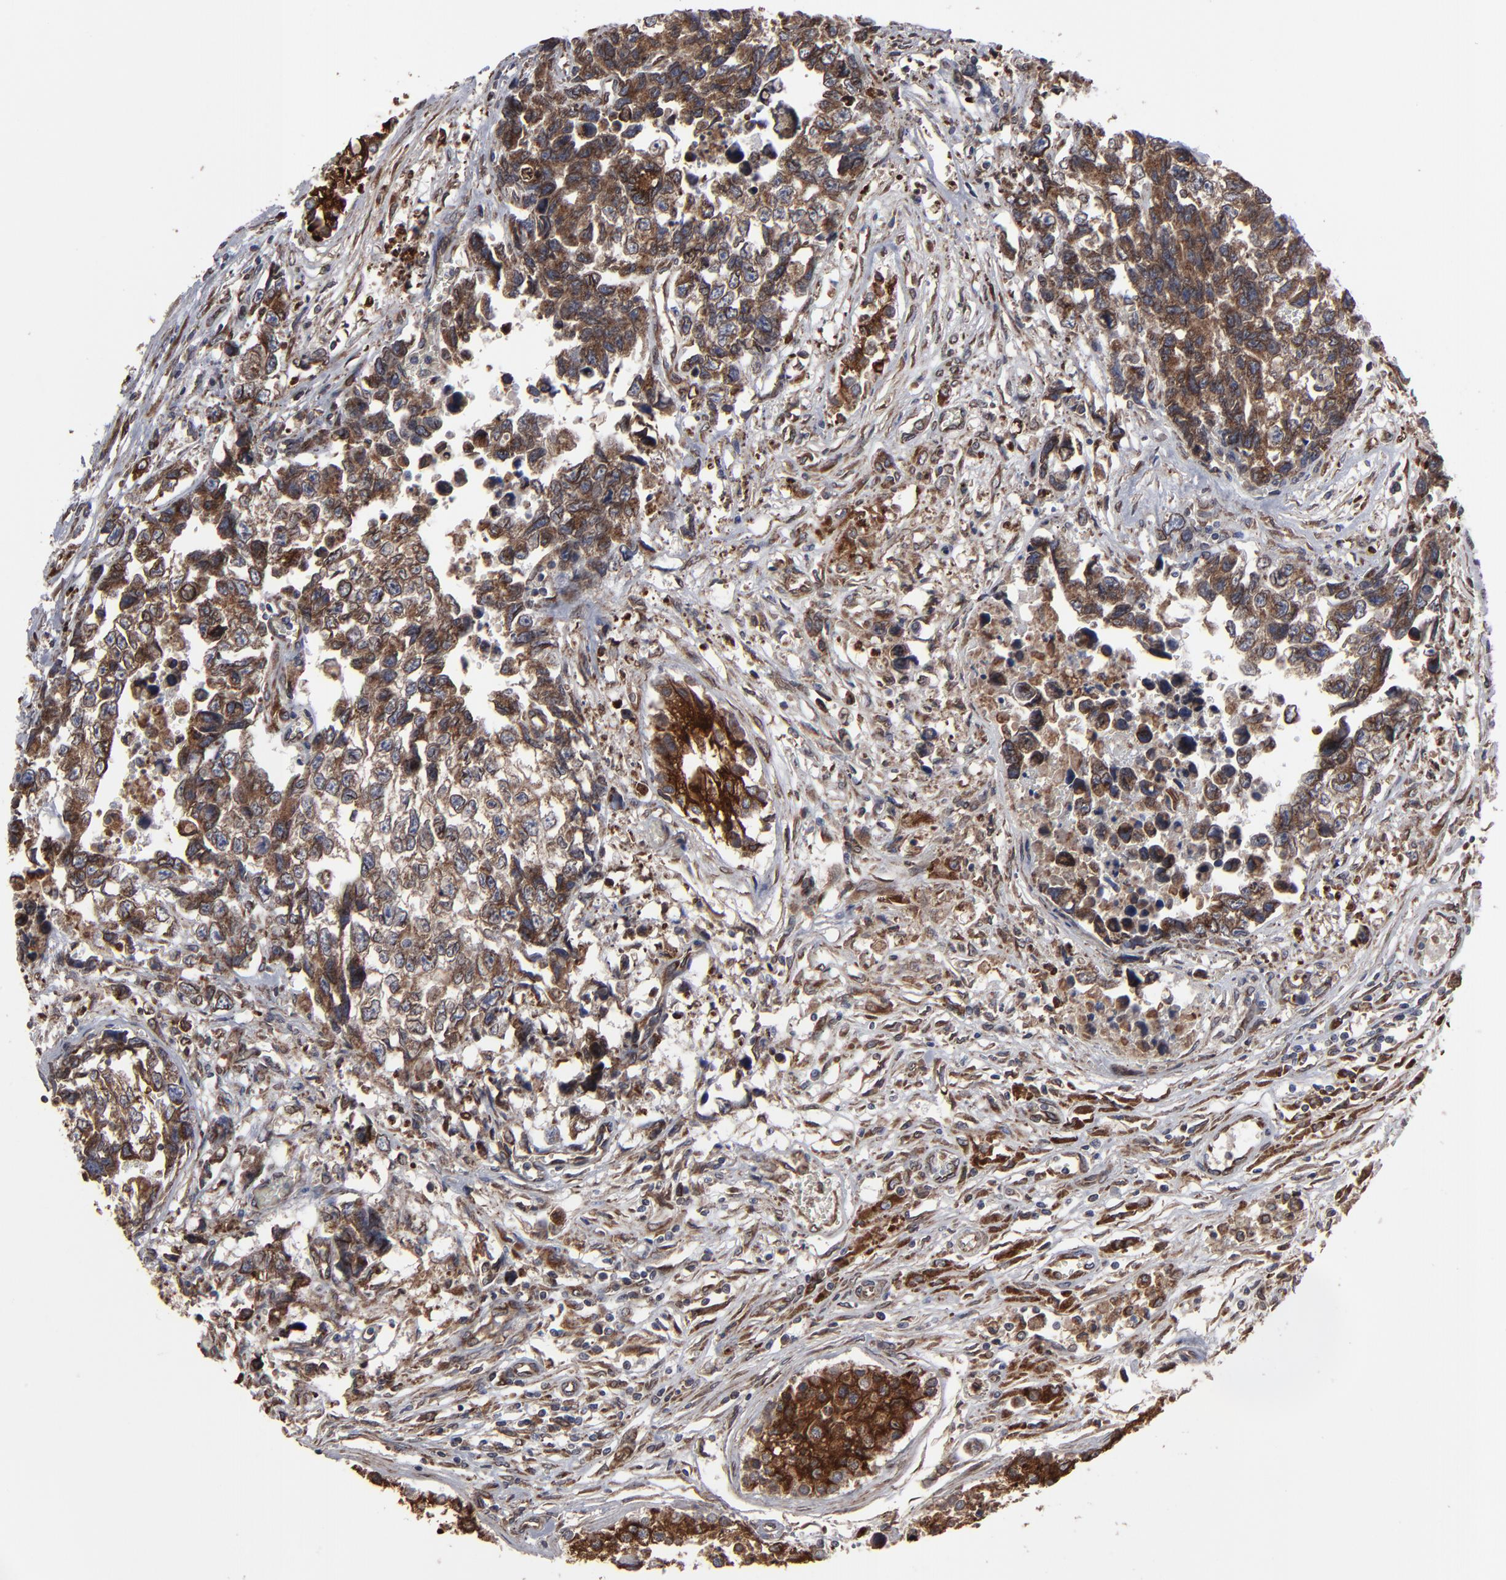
{"staining": {"intensity": "strong", "quantity": ">75%", "location": "cytoplasmic/membranous"}, "tissue": "testis cancer", "cell_type": "Tumor cells", "image_type": "cancer", "snomed": [{"axis": "morphology", "description": "Carcinoma, Embryonal, NOS"}, {"axis": "topography", "description": "Testis"}], "caption": "Immunohistochemistry (IHC) image of testis cancer (embryonal carcinoma) stained for a protein (brown), which shows high levels of strong cytoplasmic/membranous expression in approximately >75% of tumor cells.", "gene": "CNIH1", "patient": {"sex": "male", "age": 31}}